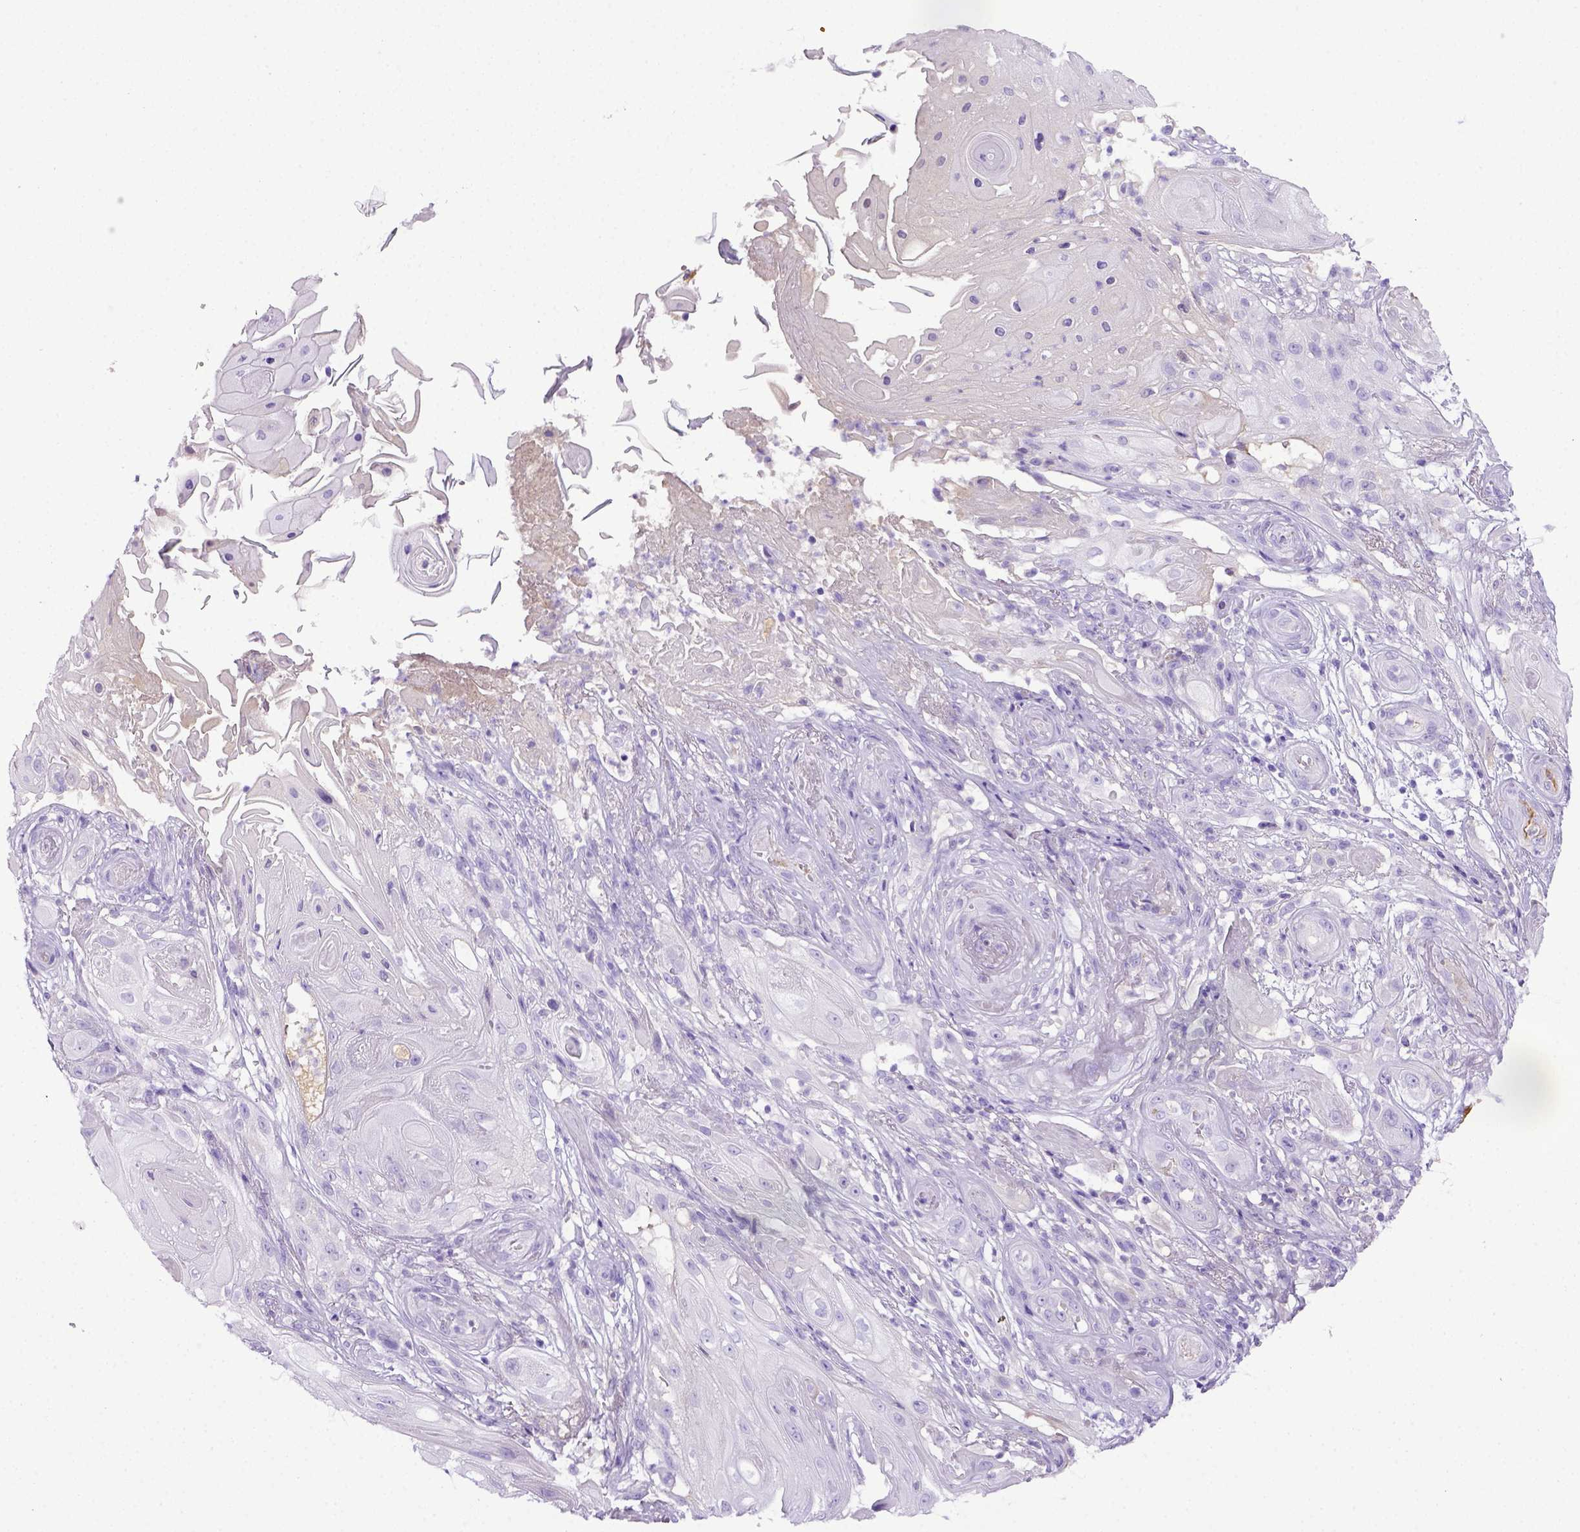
{"staining": {"intensity": "negative", "quantity": "none", "location": "none"}, "tissue": "skin cancer", "cell_type": "Tumor cells", "image_type": "cancer", "snomed": [{"axis": "morphology", "description": "Squamous cell carcinoma, NOS"}, {"axis": "topography", "description": "Skin"}], "caption": "DAB immunohistochemical staining of squamous cell carcinoma (skin) exhibits no significant expression in tumor cells.", "gene": "ITIH4", "patient": {"sex": "male", "age": 62}}